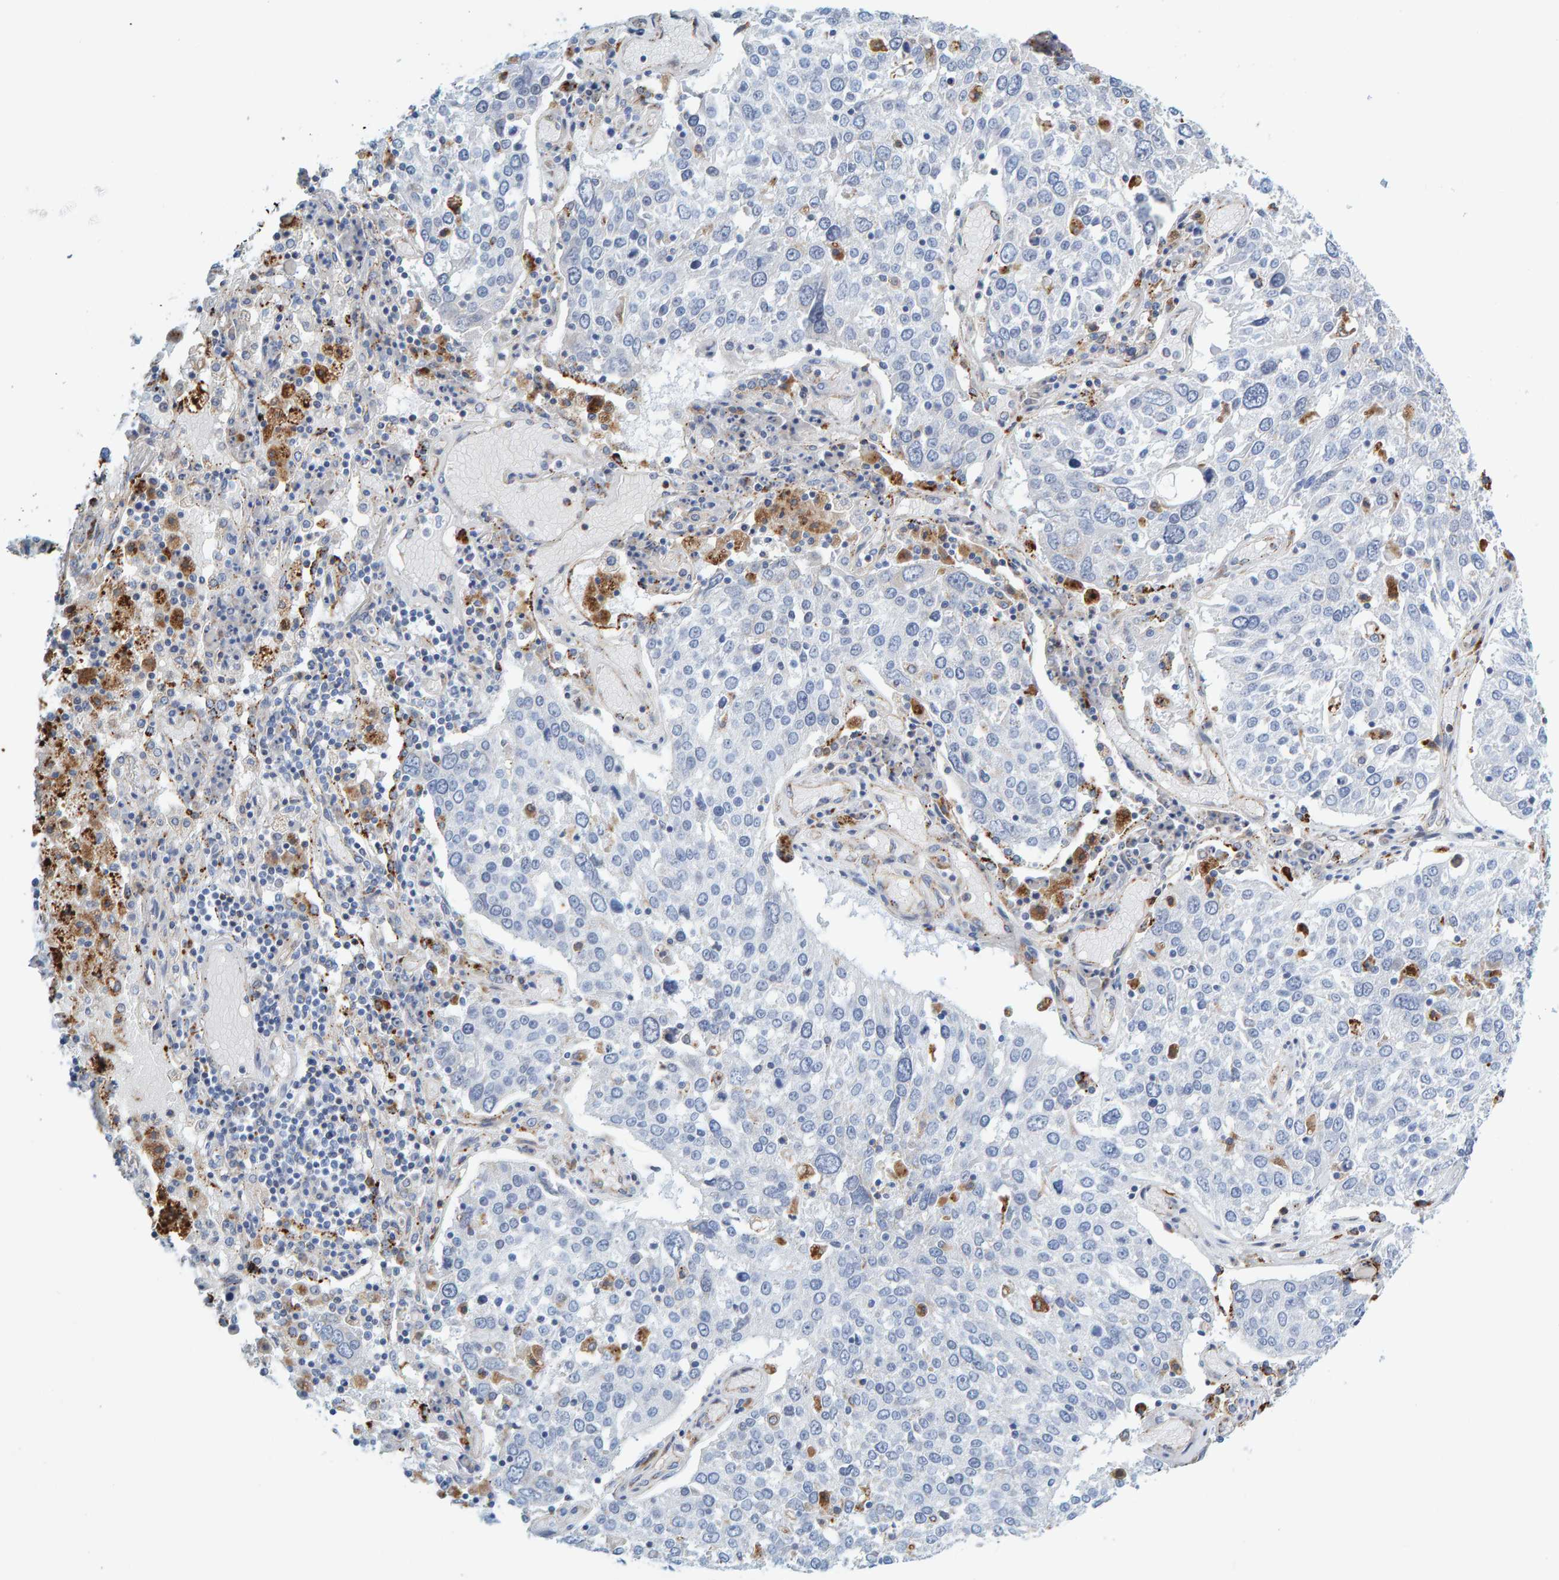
{"staining": {"intensity": "negative", "quantity": "none", "location": "none"}, "tissue": "lung cancer", "cell_type": "Tumor cells", "image_type": "cancer", "snomed": [{"axis": "morphology", "description": "Squamous cell carcinoma, NOS"}, {"axis": "topography", "description": "Lung"}], "caption": "The histopathology image displays no significant expression in tumor cells of lung cancer (squamous cell carcinoma).", "gene": "BIN3", "patient": {"sex": "male", "age": 65}}